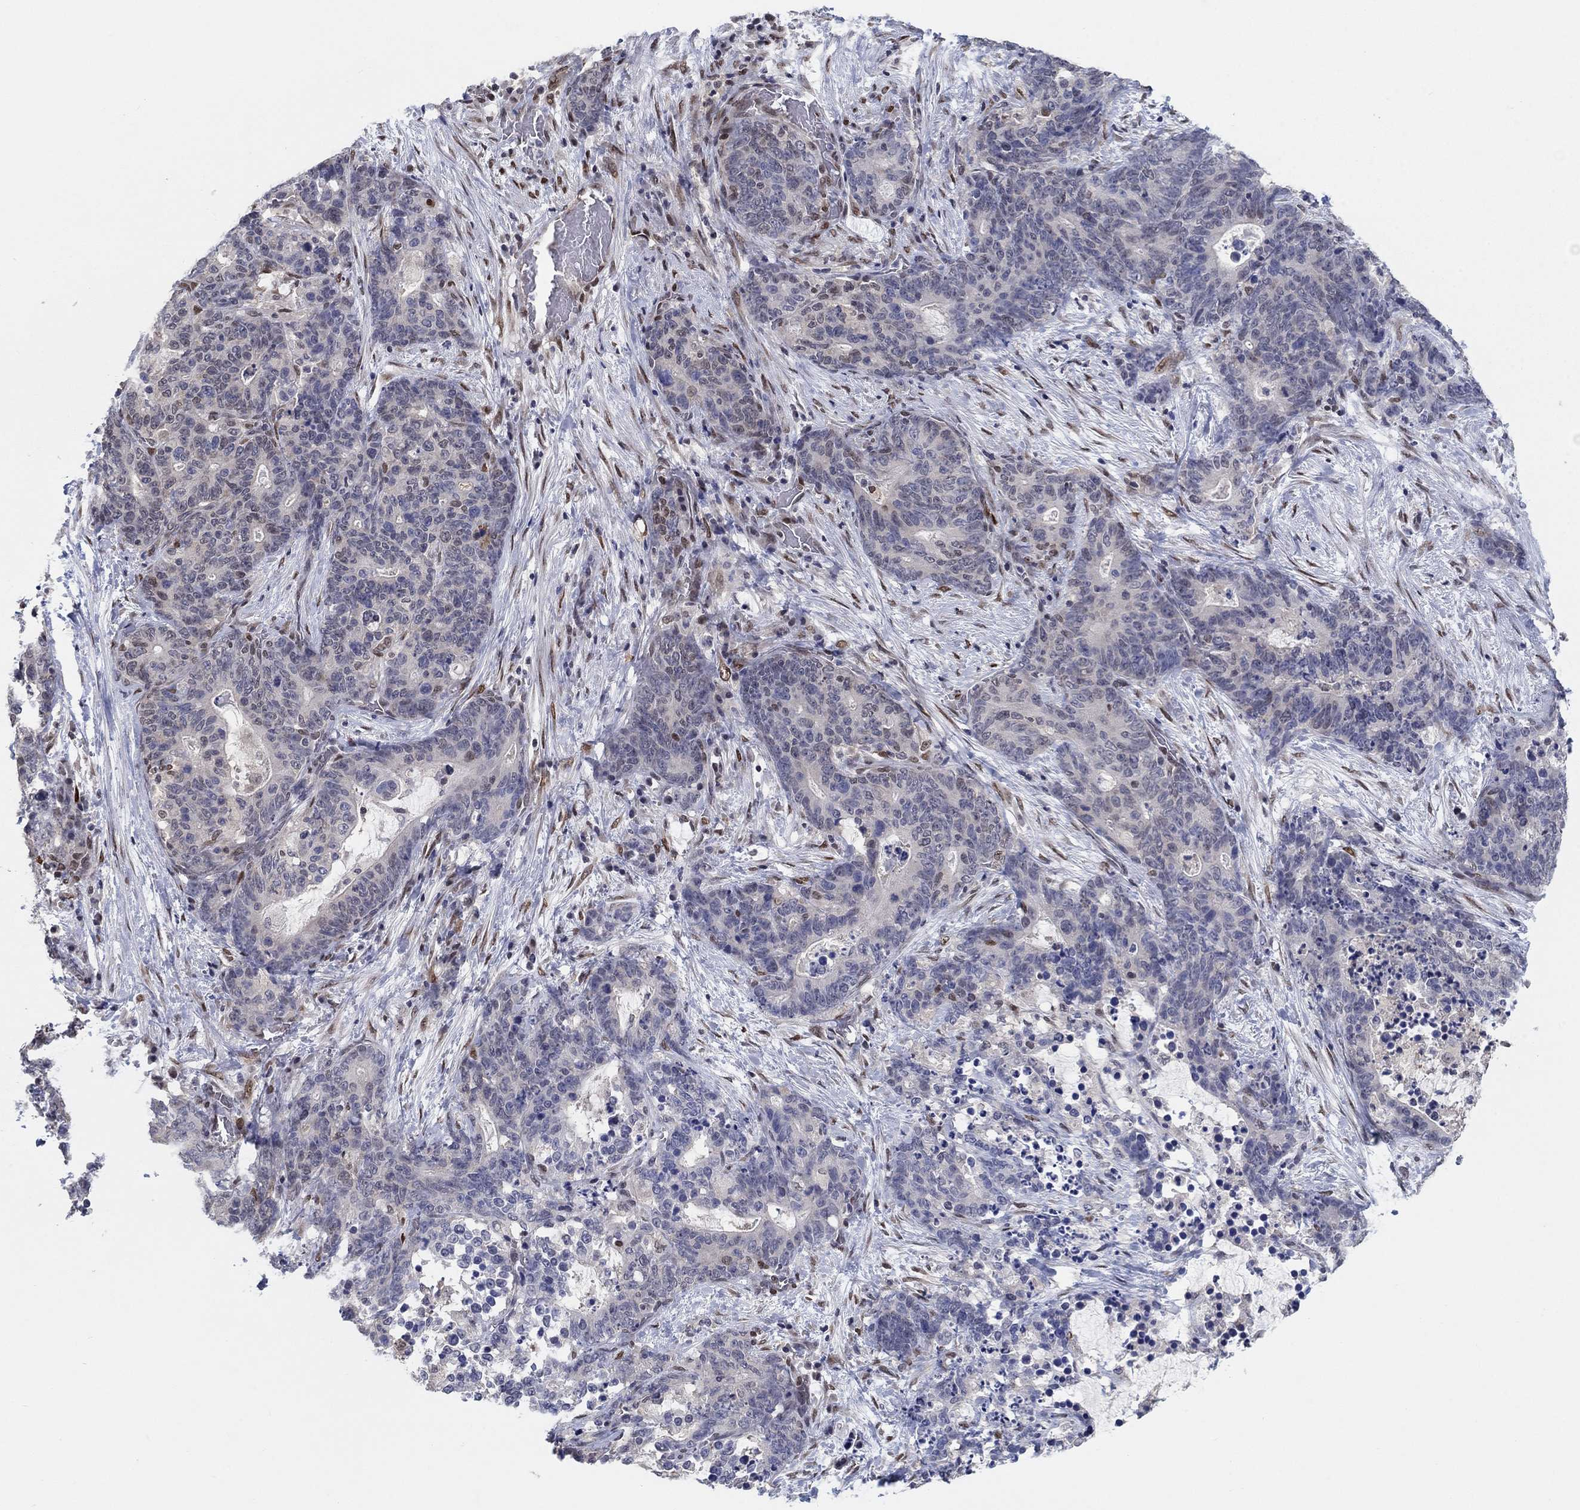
{"staining": {"intensity": "weak", "quantity": "<25%", "location": "nuclear"}, "tissue": "stomach cancer", "cell_type": "Tumor cells", "image_type": "cancer", "snomed": [{"axis": "morphology", "description": "Normal tissue, NOS"}, {"axis": "morphology", "description": "Adenocarcinoma, NOS"}, {"axis": "topography", "description": "Stomach"}], "caption": "A micrograph of human stomach adenocarcinoma is negative for staining in tumor cells.", "gene": "CENPE", "patient": {"sex": "female", "age": 64}}